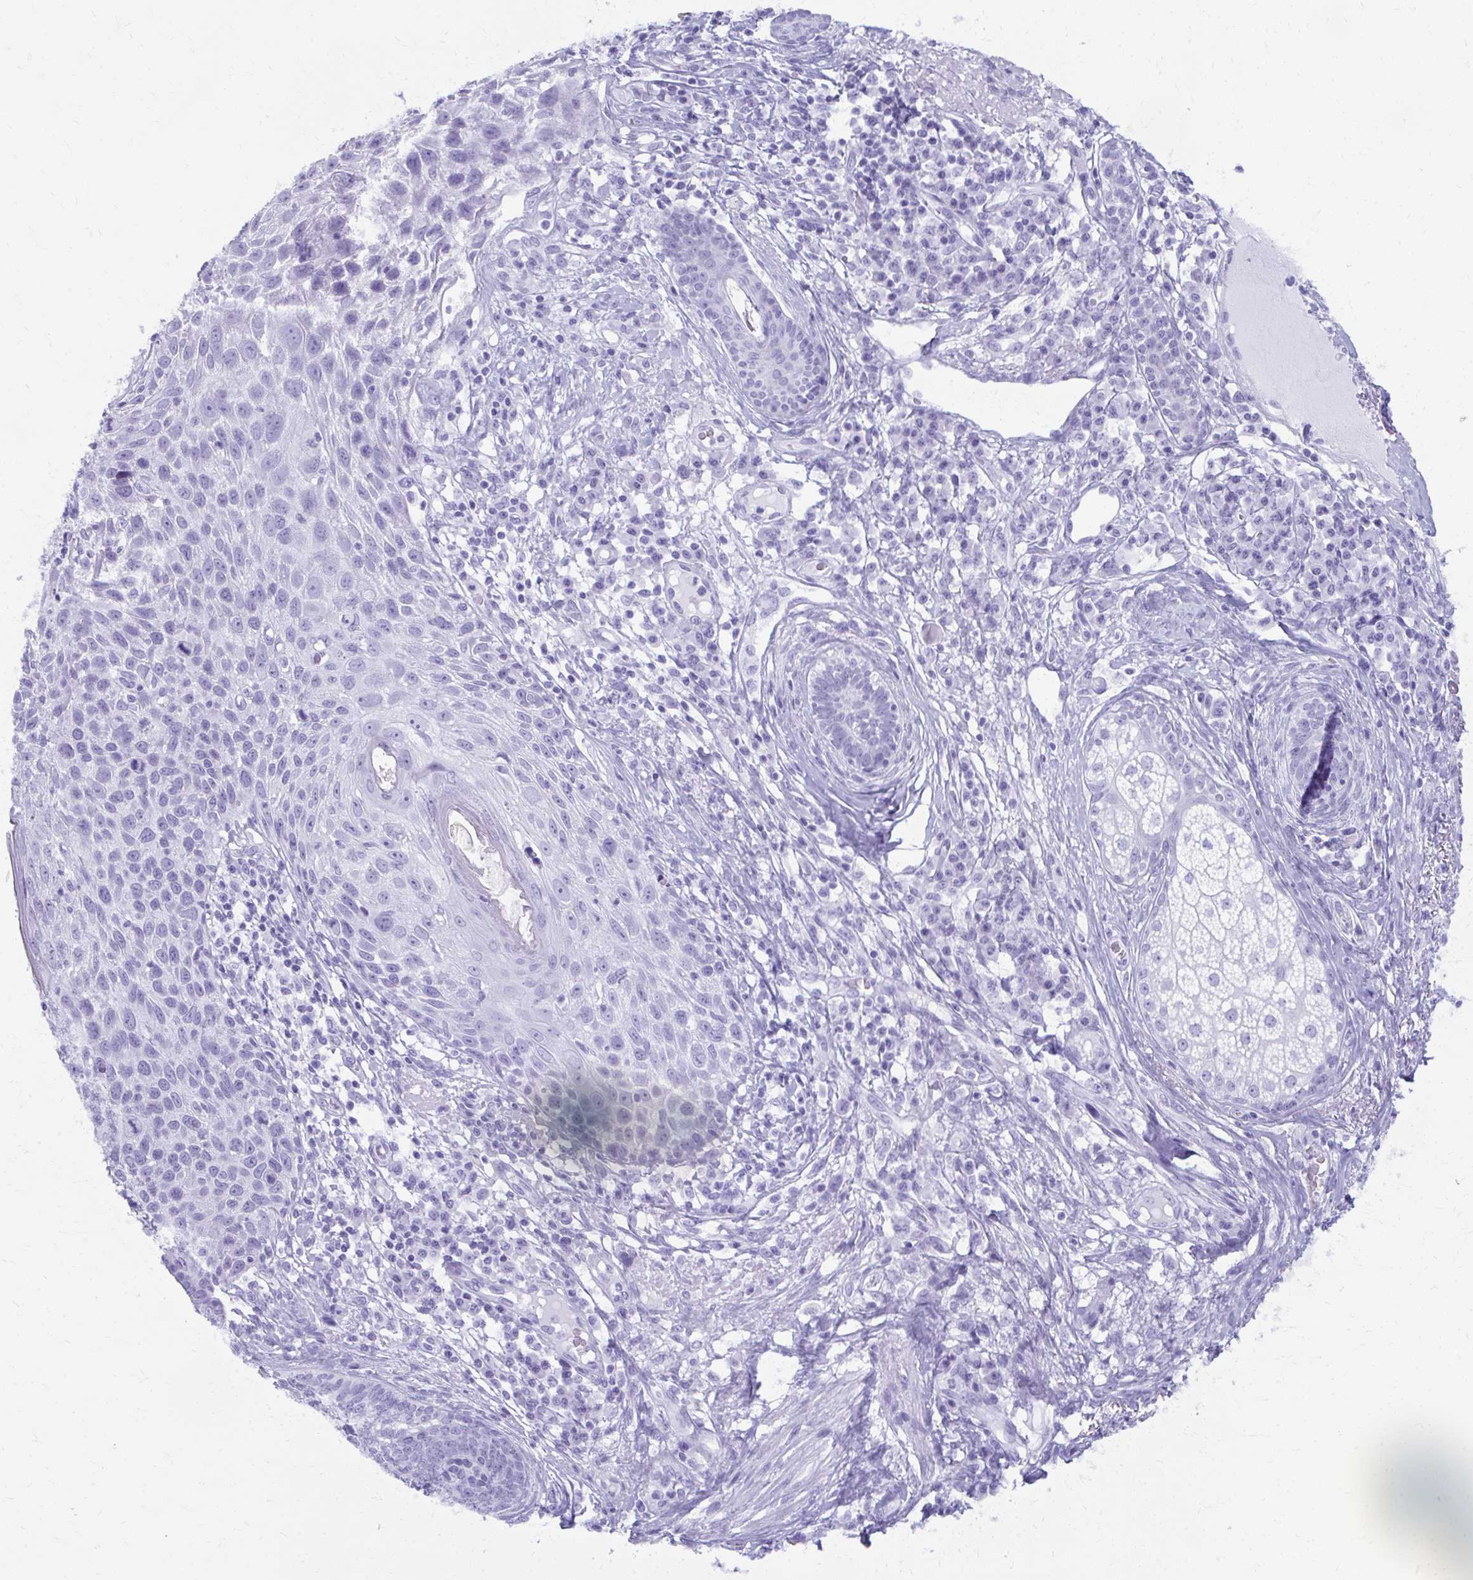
{"staining": {"intensity": "negative", "quantity": "none", "location": "none"}, "tissue": "skin cancer", "cell_type": "Tumor cells", "image_type": "cancer", "snomed": [{"axis": "morphology", "description": "Squamous cell carcinoma, NOS"}, {"axis": "topography", "description": "Skin"}], "caption": "Immunohistochemical staining of human skin squamous cell carcinoma shows no significant positivity in tumor cells.", "gene": "MAF1", "patient": {"sex": "female", "age": 87}}